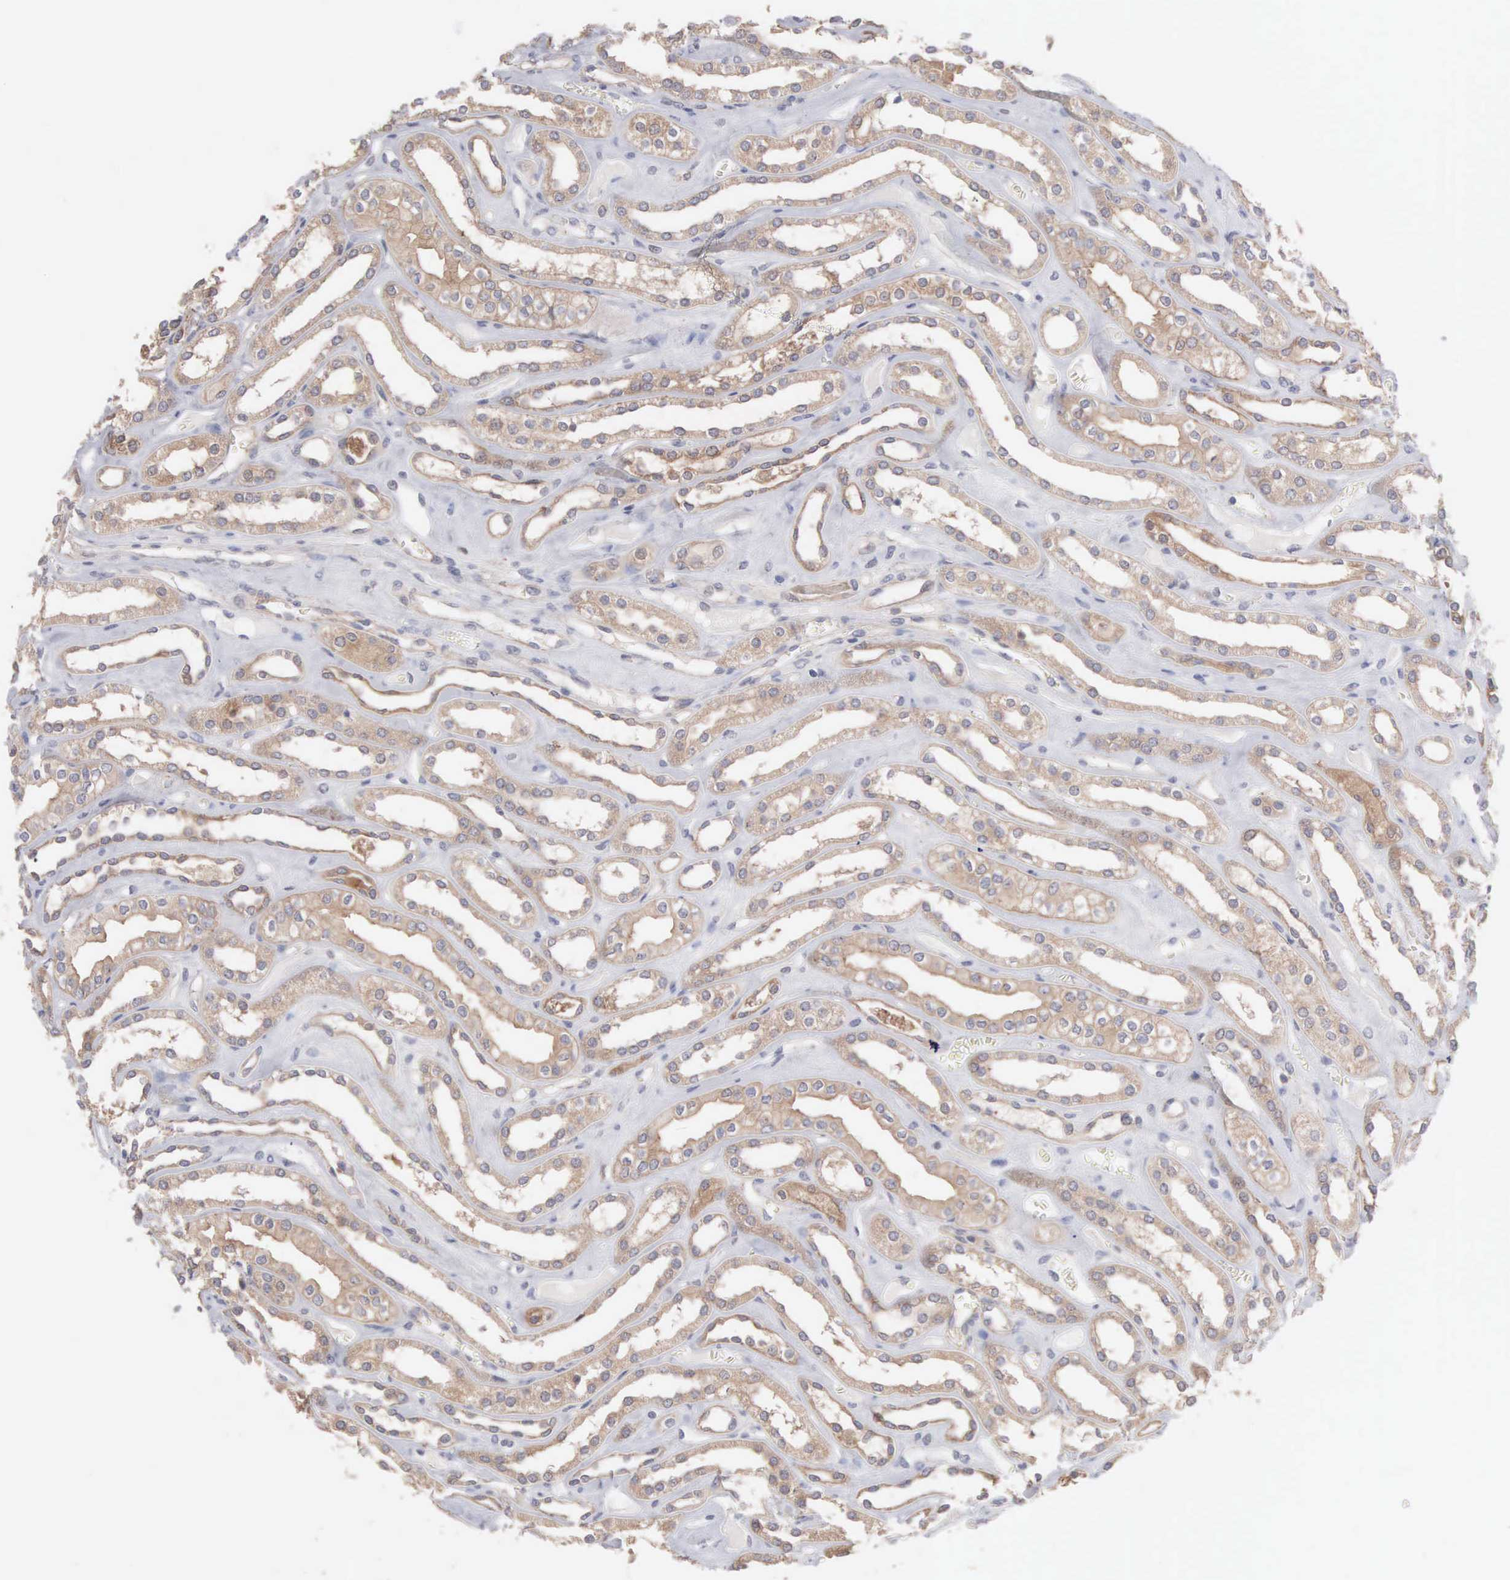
{"staining": {"intensity": "weak", "quantity": "<25%", "location": "cytoplasmic/membranous"}, "tissue": "kidney", "cell_type": "Cells in glomeruli", "image_type": "normal", "snomed": [{"axis": "morphology", "description": "Normal tissue, NOS"}, {"axis": "topography", "description": "Kidney"}], "caption": "Immunohistochemistry histopathology image of normal kidney: human kidney stained with DAB (3,3'-diaminobenzidine) reveals no significant protein expression in cells in glomeruli.", "gene": "MTHFD1", "patient": {"sex": "female", "age": 52}}